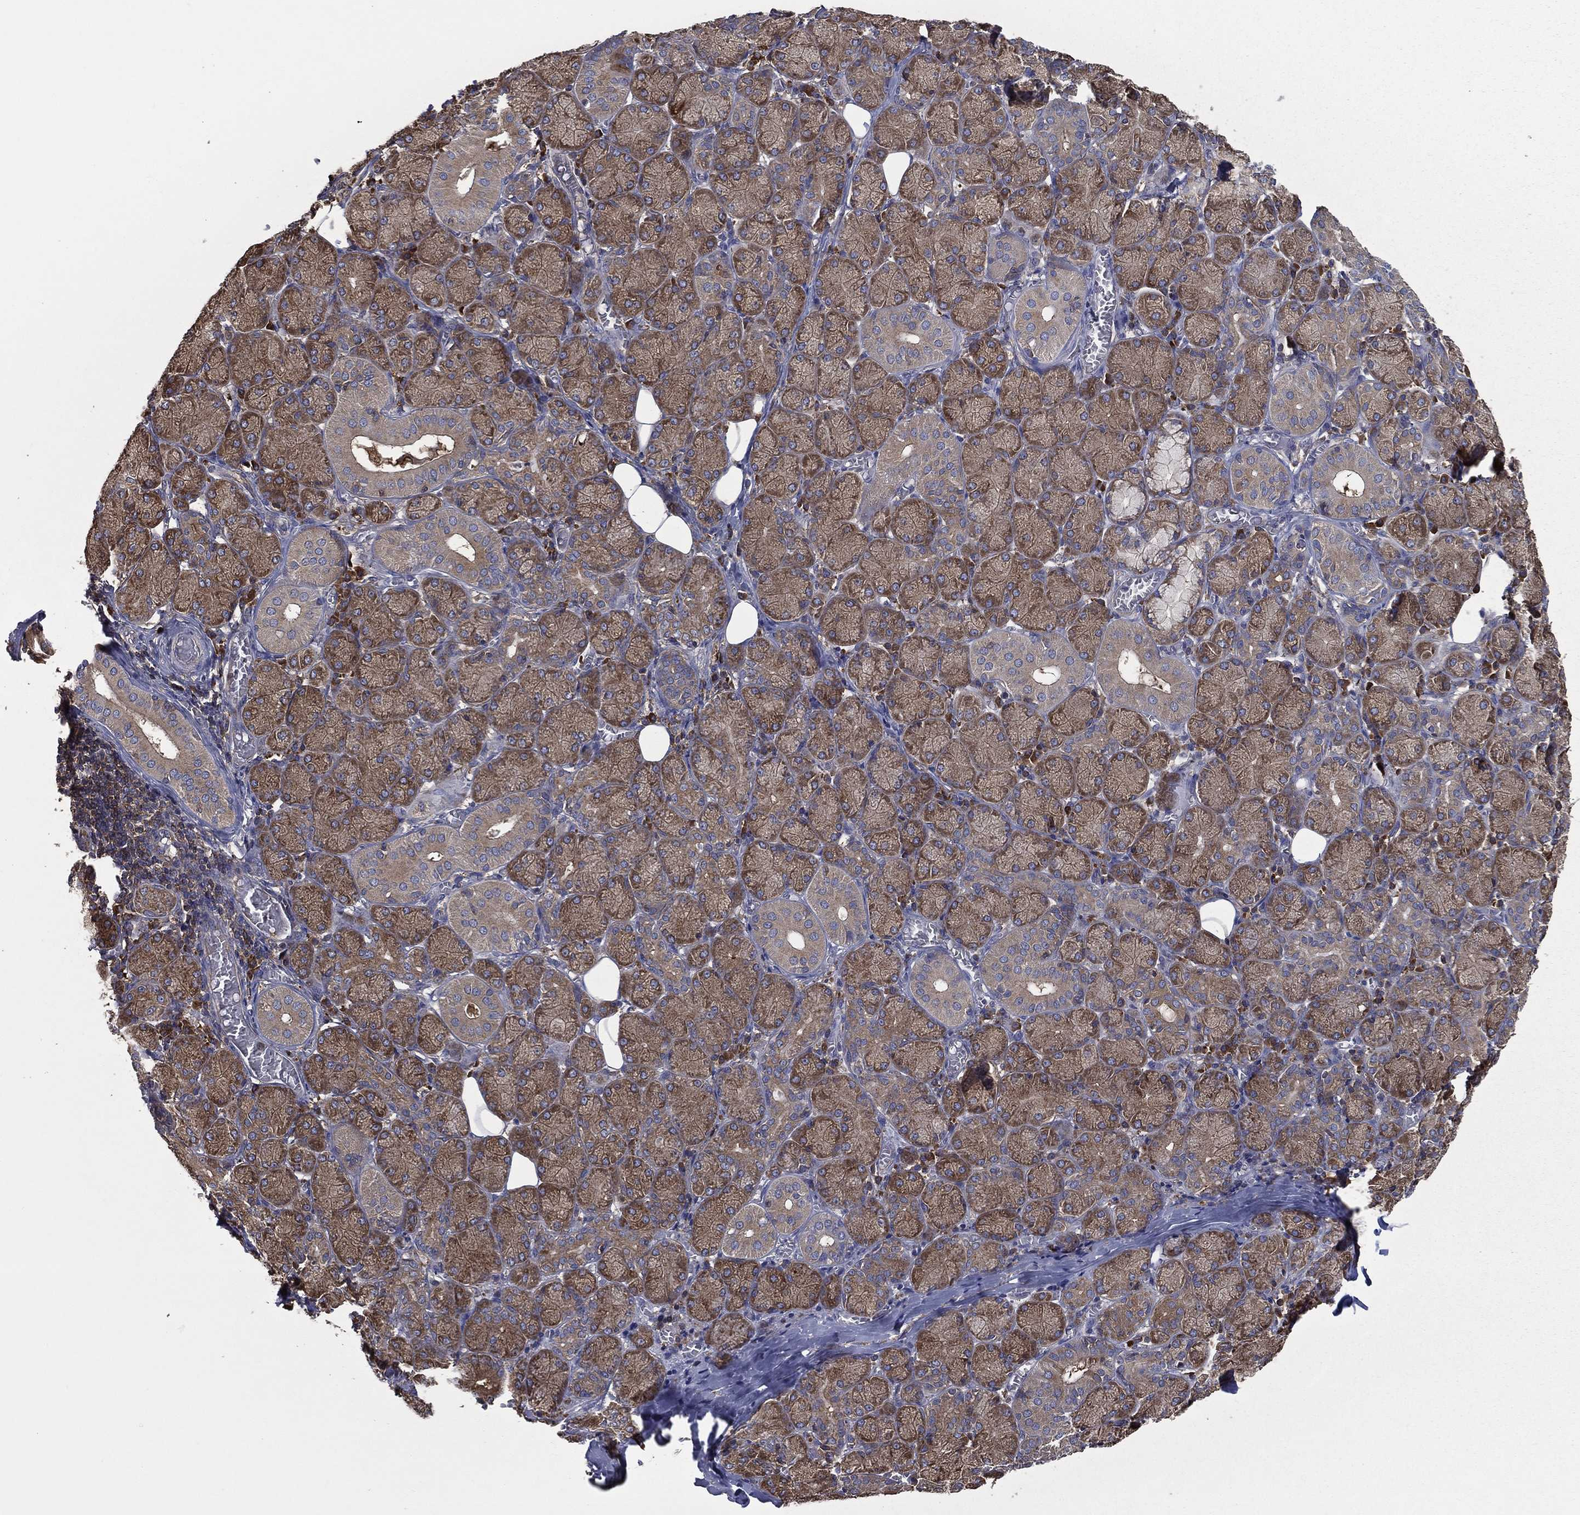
{"staining": {"intensity": "moderate", "quantity": ">75%", "location": "cytoplasmic/membranous"}, "tissue": "salivary gland", "cell_type": "Glandular cells", "image_type": "normal", "snomed": [{"axis": "morphology", "description": "Normal tissue, NOS"}, {"axis": "topography", "description": "Salivary gland"}, {"axis": "topography", "description": "Peripheral nerve tissue"}], "caption": "Immunohistochemistry (IHC) (DAB) staining of normal salivary gland exhibits moderate cytoplasmic/membranous protein expression in approximately >75% of glandular cells. (DAB = brown stain, brightfield microscopy at high magnification).", "gene": "SARS1", "patient": {"sex": "female", "age": 24}}